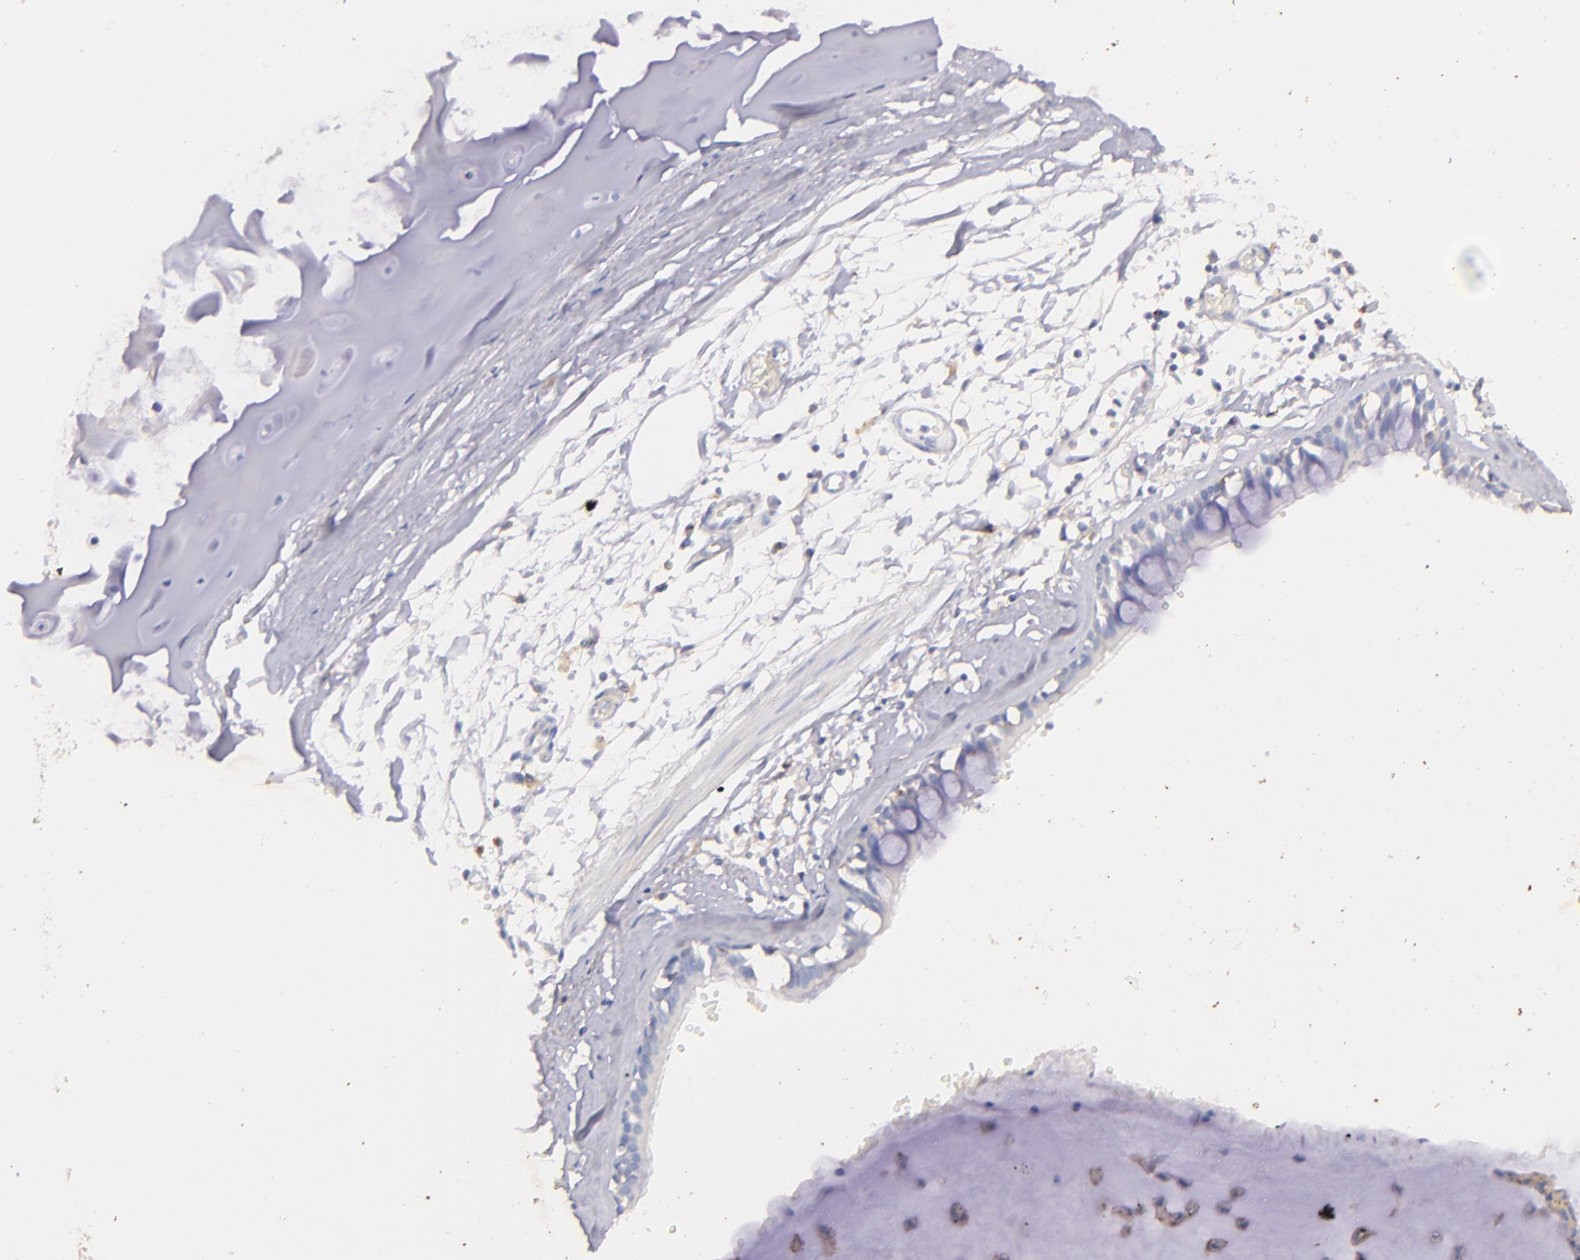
{"staining": {"intensity": "negative", "quantity": "none", "location": "none"}, "tissue": "adipose tissue", "cell_type": "Adipocytes", "image_type": "normal", "snomed": [{"axis": "morphology", "description": "Normal tissue, NOS"}, {"axis": "topography", "description": "Bronchus"}, {"axis": "topography", "description": "Lung"}], "caption": "Adipocytes show no significant positivity in unremarkable adipose tissue. (IHC, brightfield microscopy, high magnification).", "gene": "RET", "patient": {"sex": "female", "age": 56}}